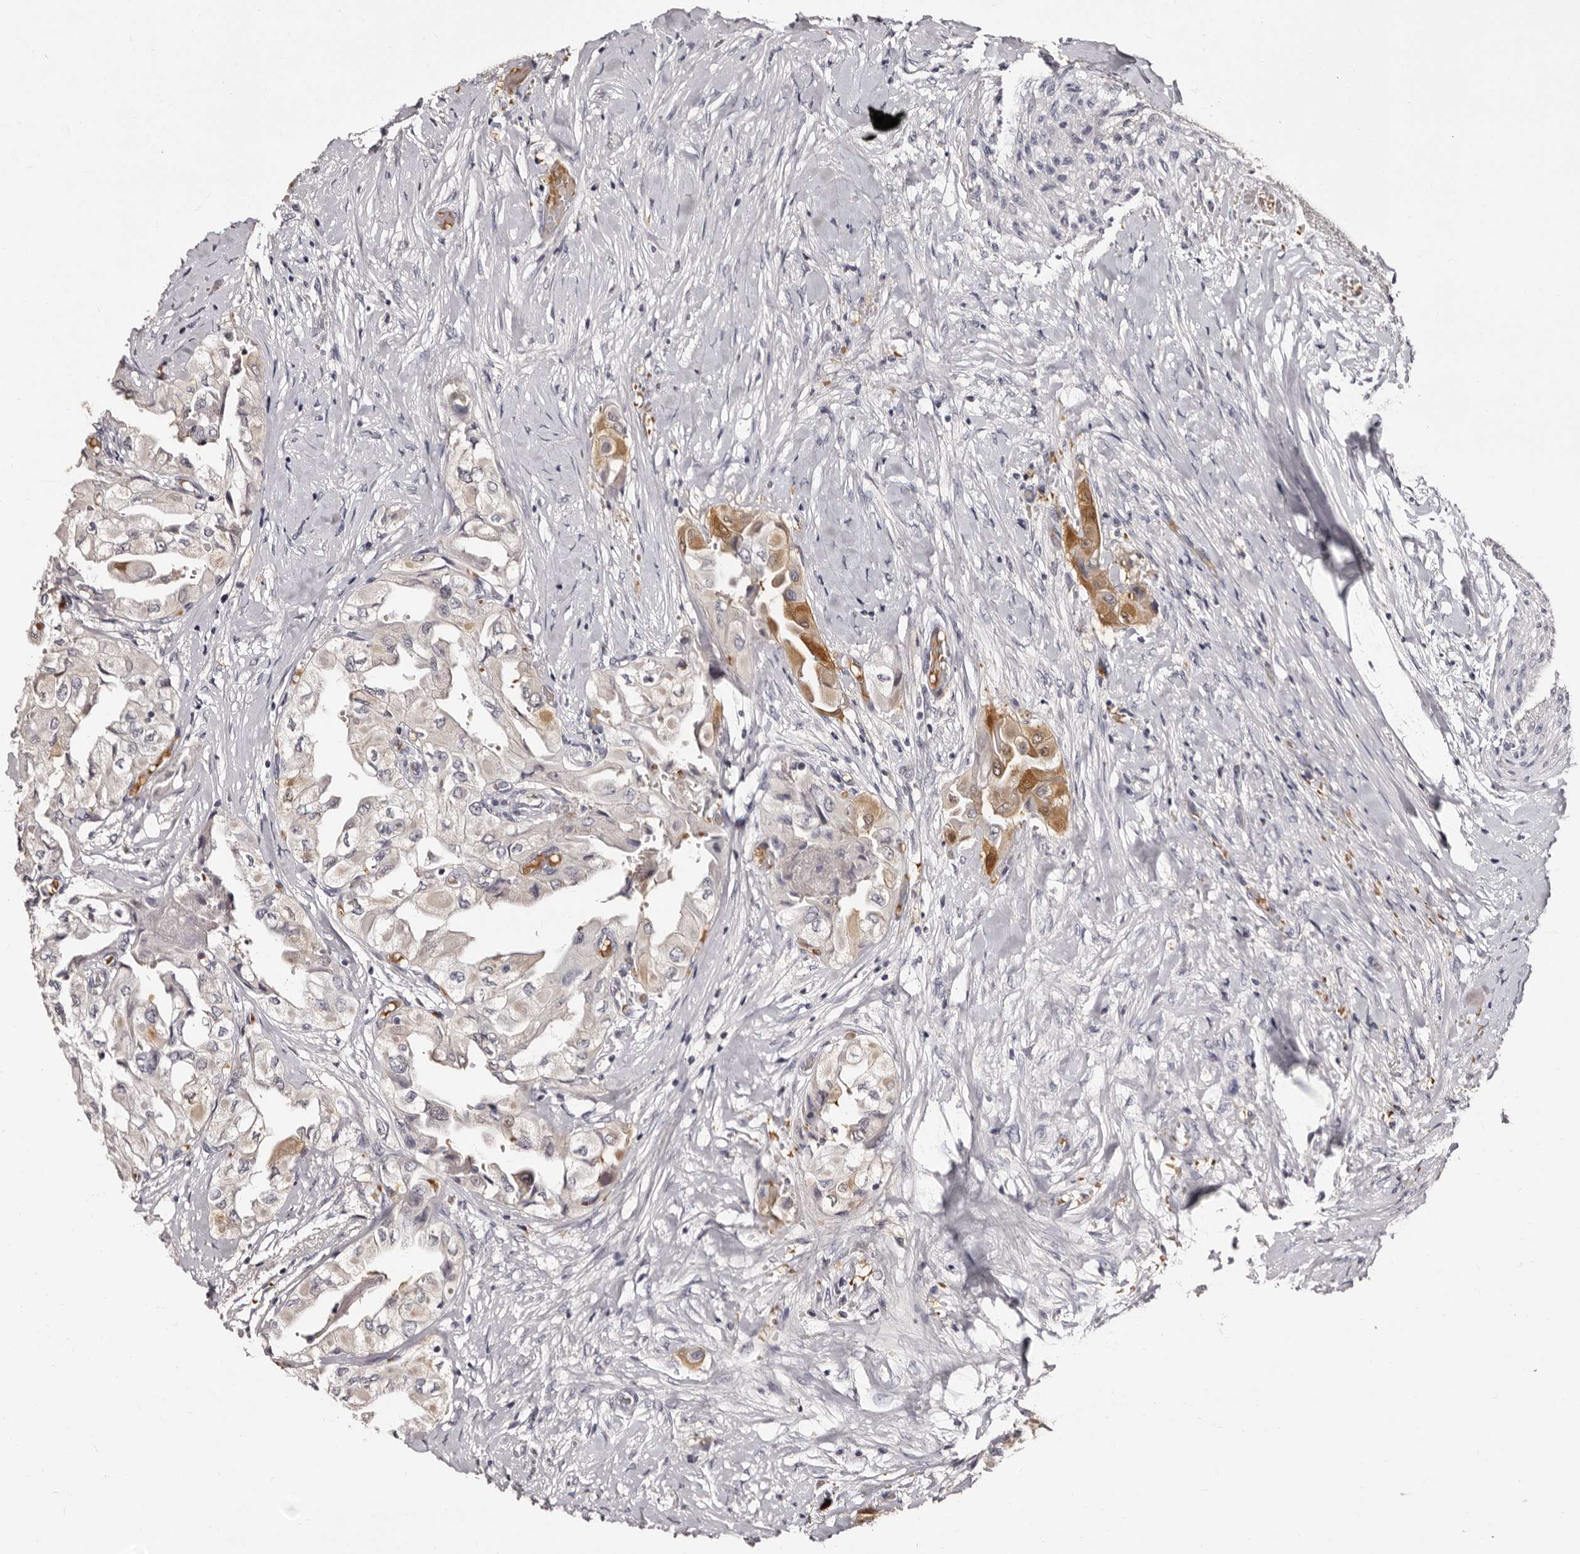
{"staining": {"intensity": "moderate", "quantity": "<25%", "location": "cytoplasmic/membranous"}, "tissue": "thyroid cancer", "cell_type": "Tumor cells", "image_type": "cancer", "snomed": [{"axis": "morphology", "description": "Papillary adenocarcinoma, NOS"}, {"axis": "topography", "description": "Thyroid gland"}], "caption": "Immunohistochemistry photomicrograph of human thyroid papillary adenocarcinoma stained for a protein (brown), which demonstrates low levels of moderate cytoplasmic/membranous staining in approximately <25% of tumor cells.", "gene": "BPGM", "patient": {"sex": "female", "age": 59}}